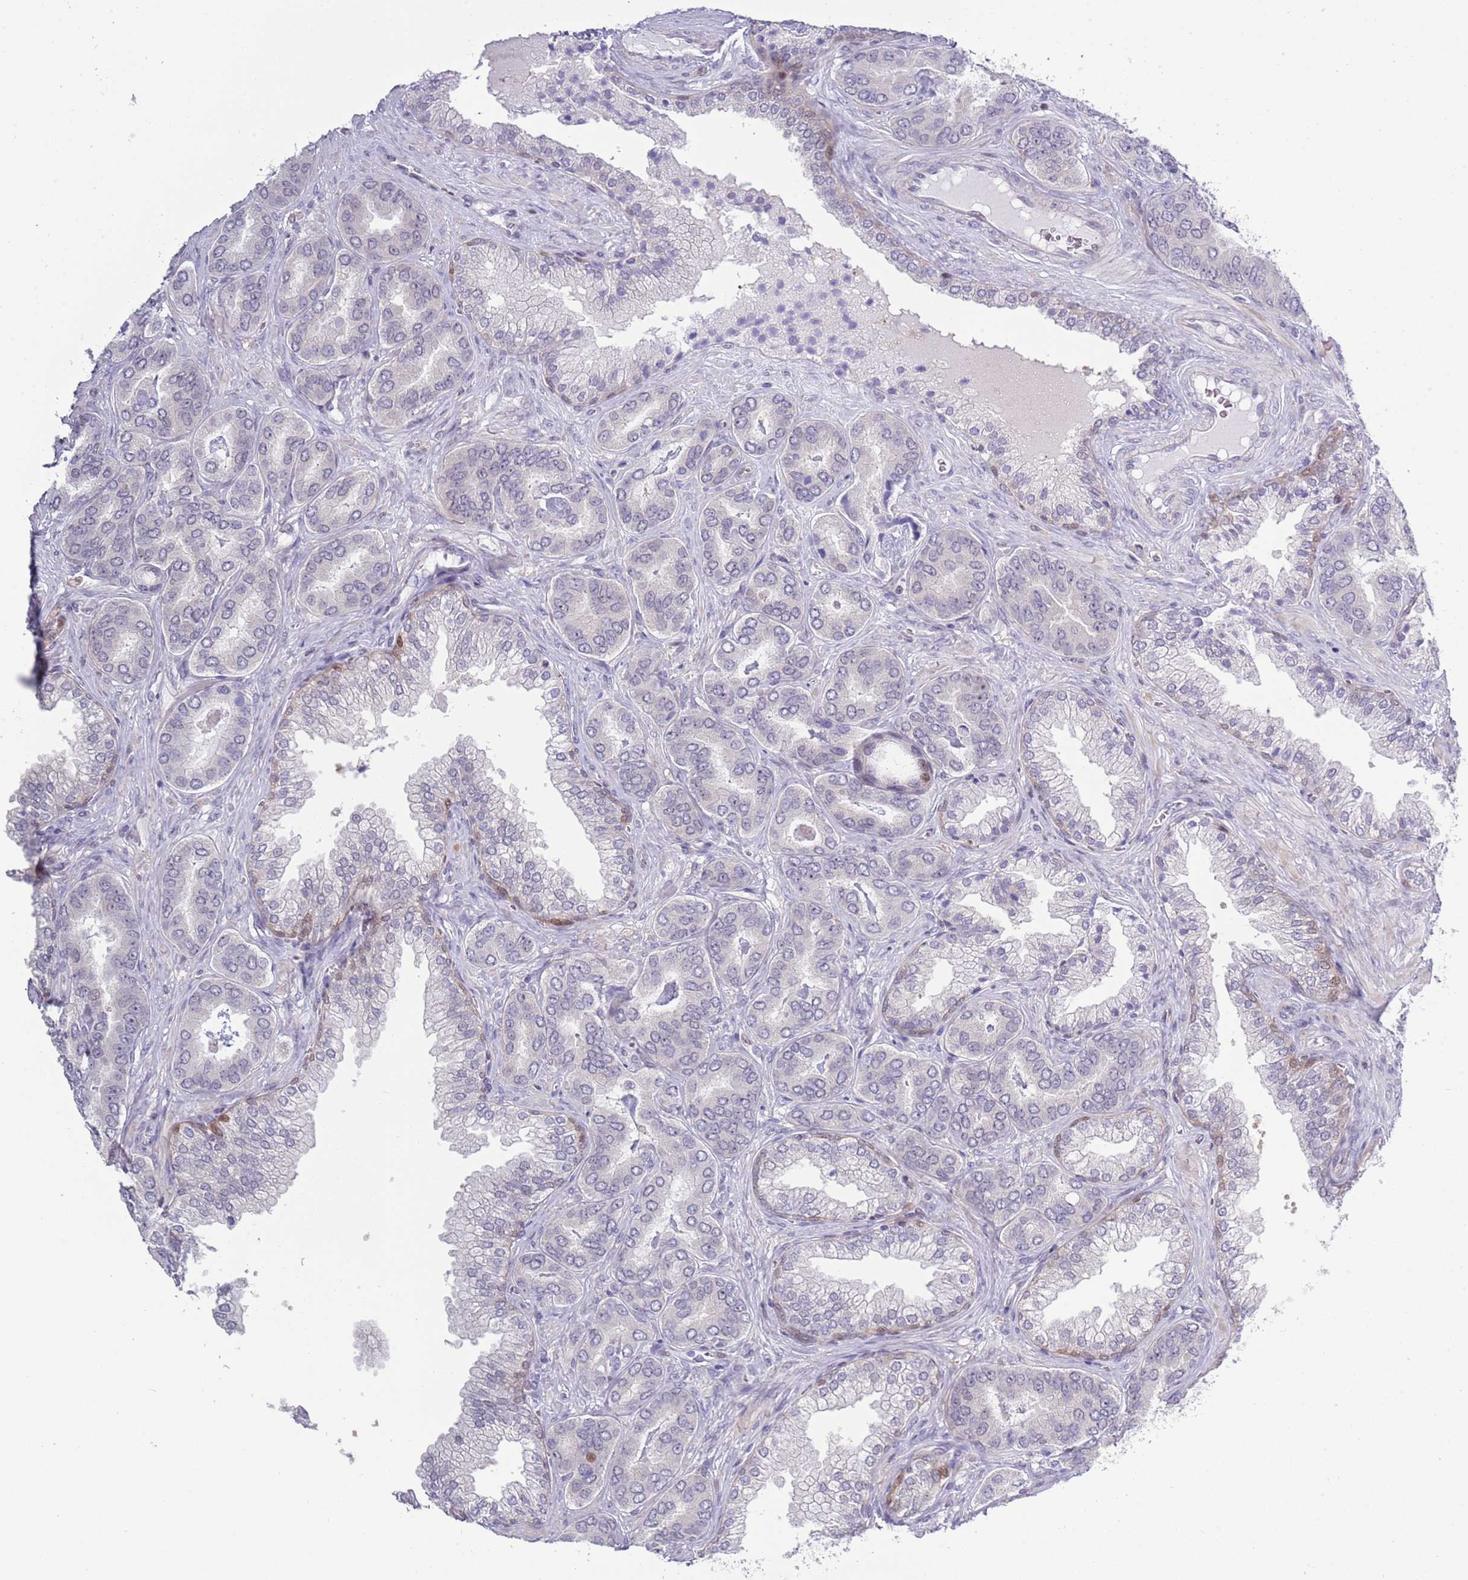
{"staining": {"intensity": "negative", "quantity": "none", "location": "none"}, "tissue": "prostate cancer", "cell_type": "Tumor cells", "image_type": "cancer", "snomed": [{"axis": "morphology", "description": "Adenocarcinoma, High grade"}, {"axis": "topography", "description": "Prostate"}], "caption": "Prostate cancer stained for a protein using immunohistochemistry reveals no positivity tumor cells.", "gene": "NBPF6", "patient": {"sex": "male", "age": 72}}